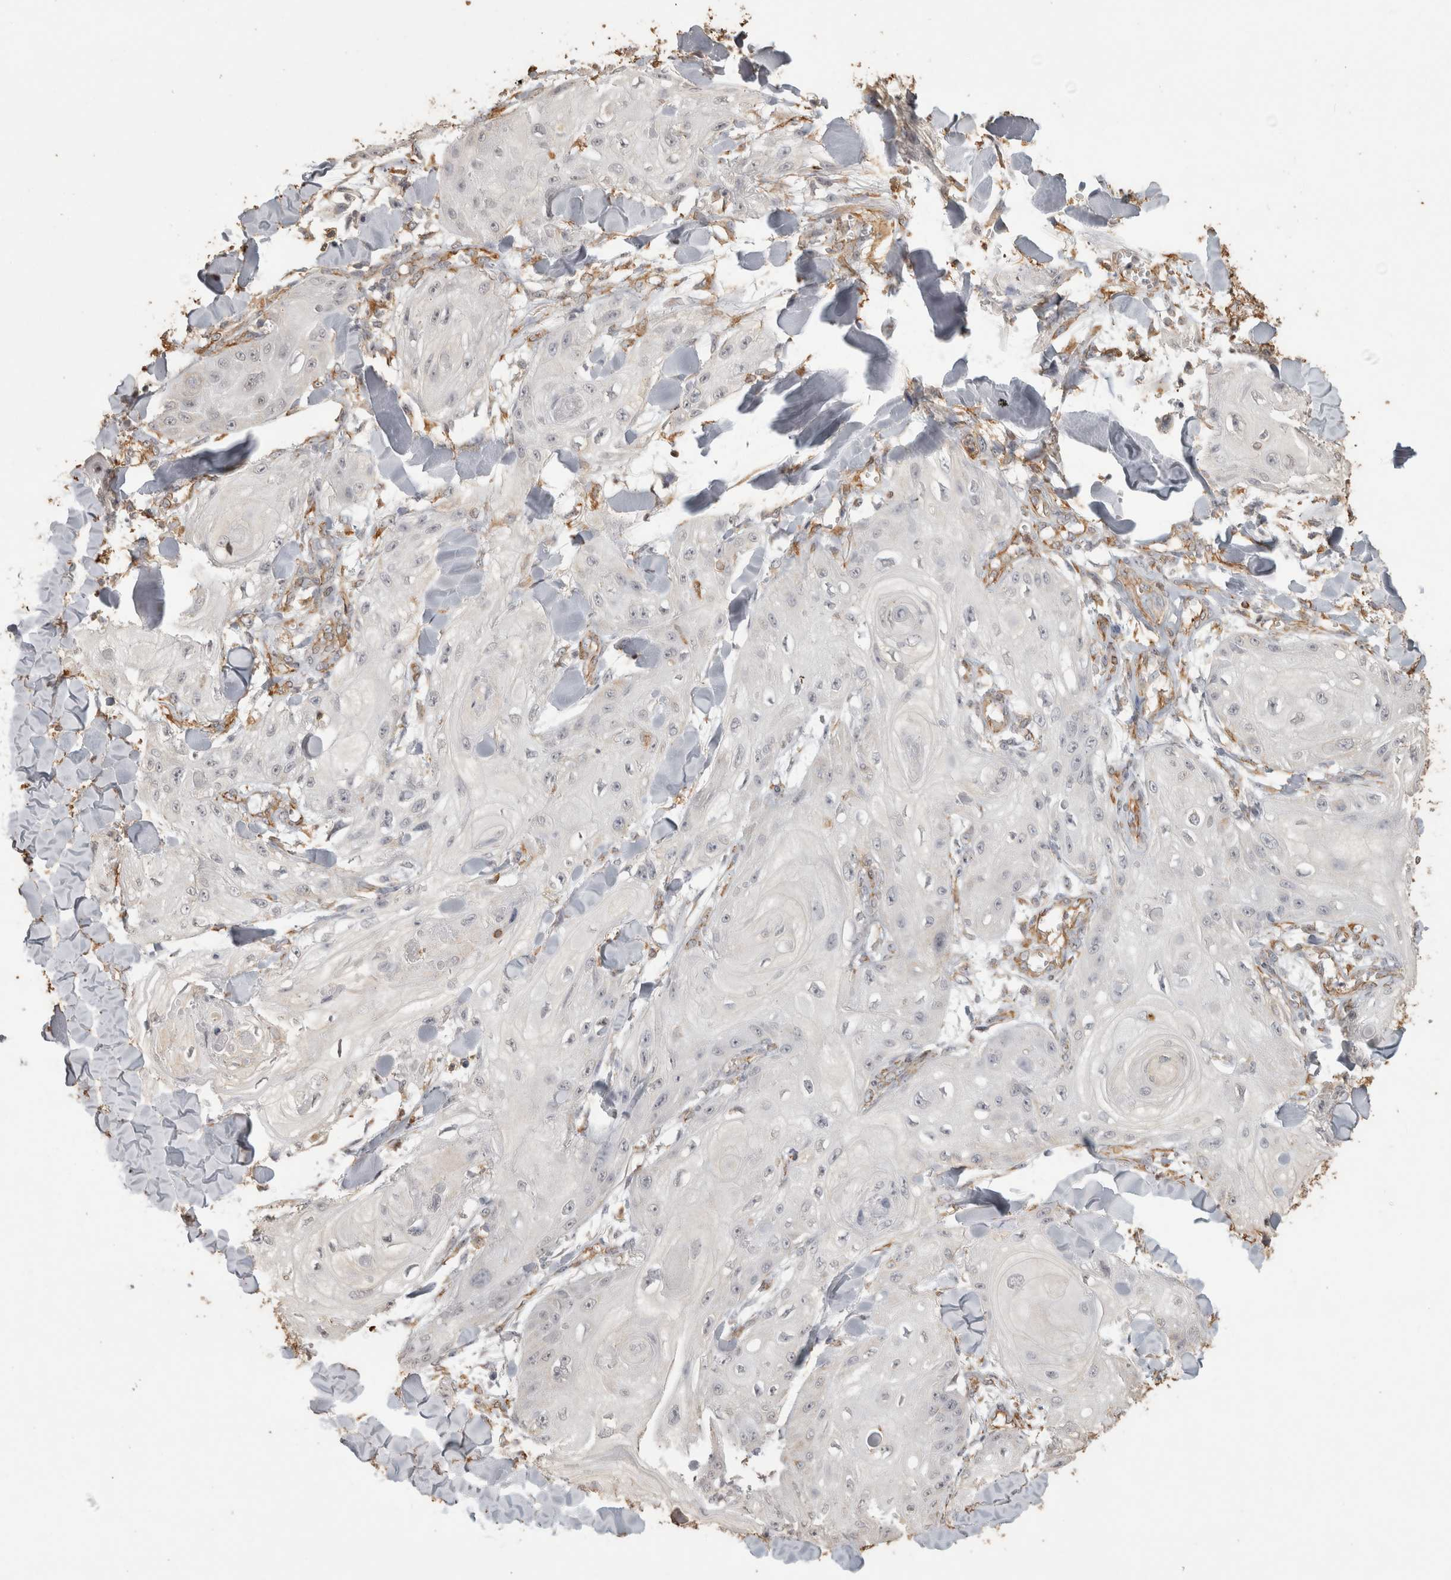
{"staining": {"intensity": "negative", "quantity": "none", "location": "none"}, "tissue": "skin cancer", "cell_type": "Tumor cells", "image_type": "cancer", "snomed": [{"axis": "morphology", "description": "Squamous cell carcinoma, NOS"}, {"axis": "topography", "description": "Skin"}], "caption": "This is an immunohistochemistry (IHC) micrograph of squamous cell carcinoma (skin). There is no staining in tumor cells.", "gene": "REPS2", "patient": {"sex": "male", "age": 74}}